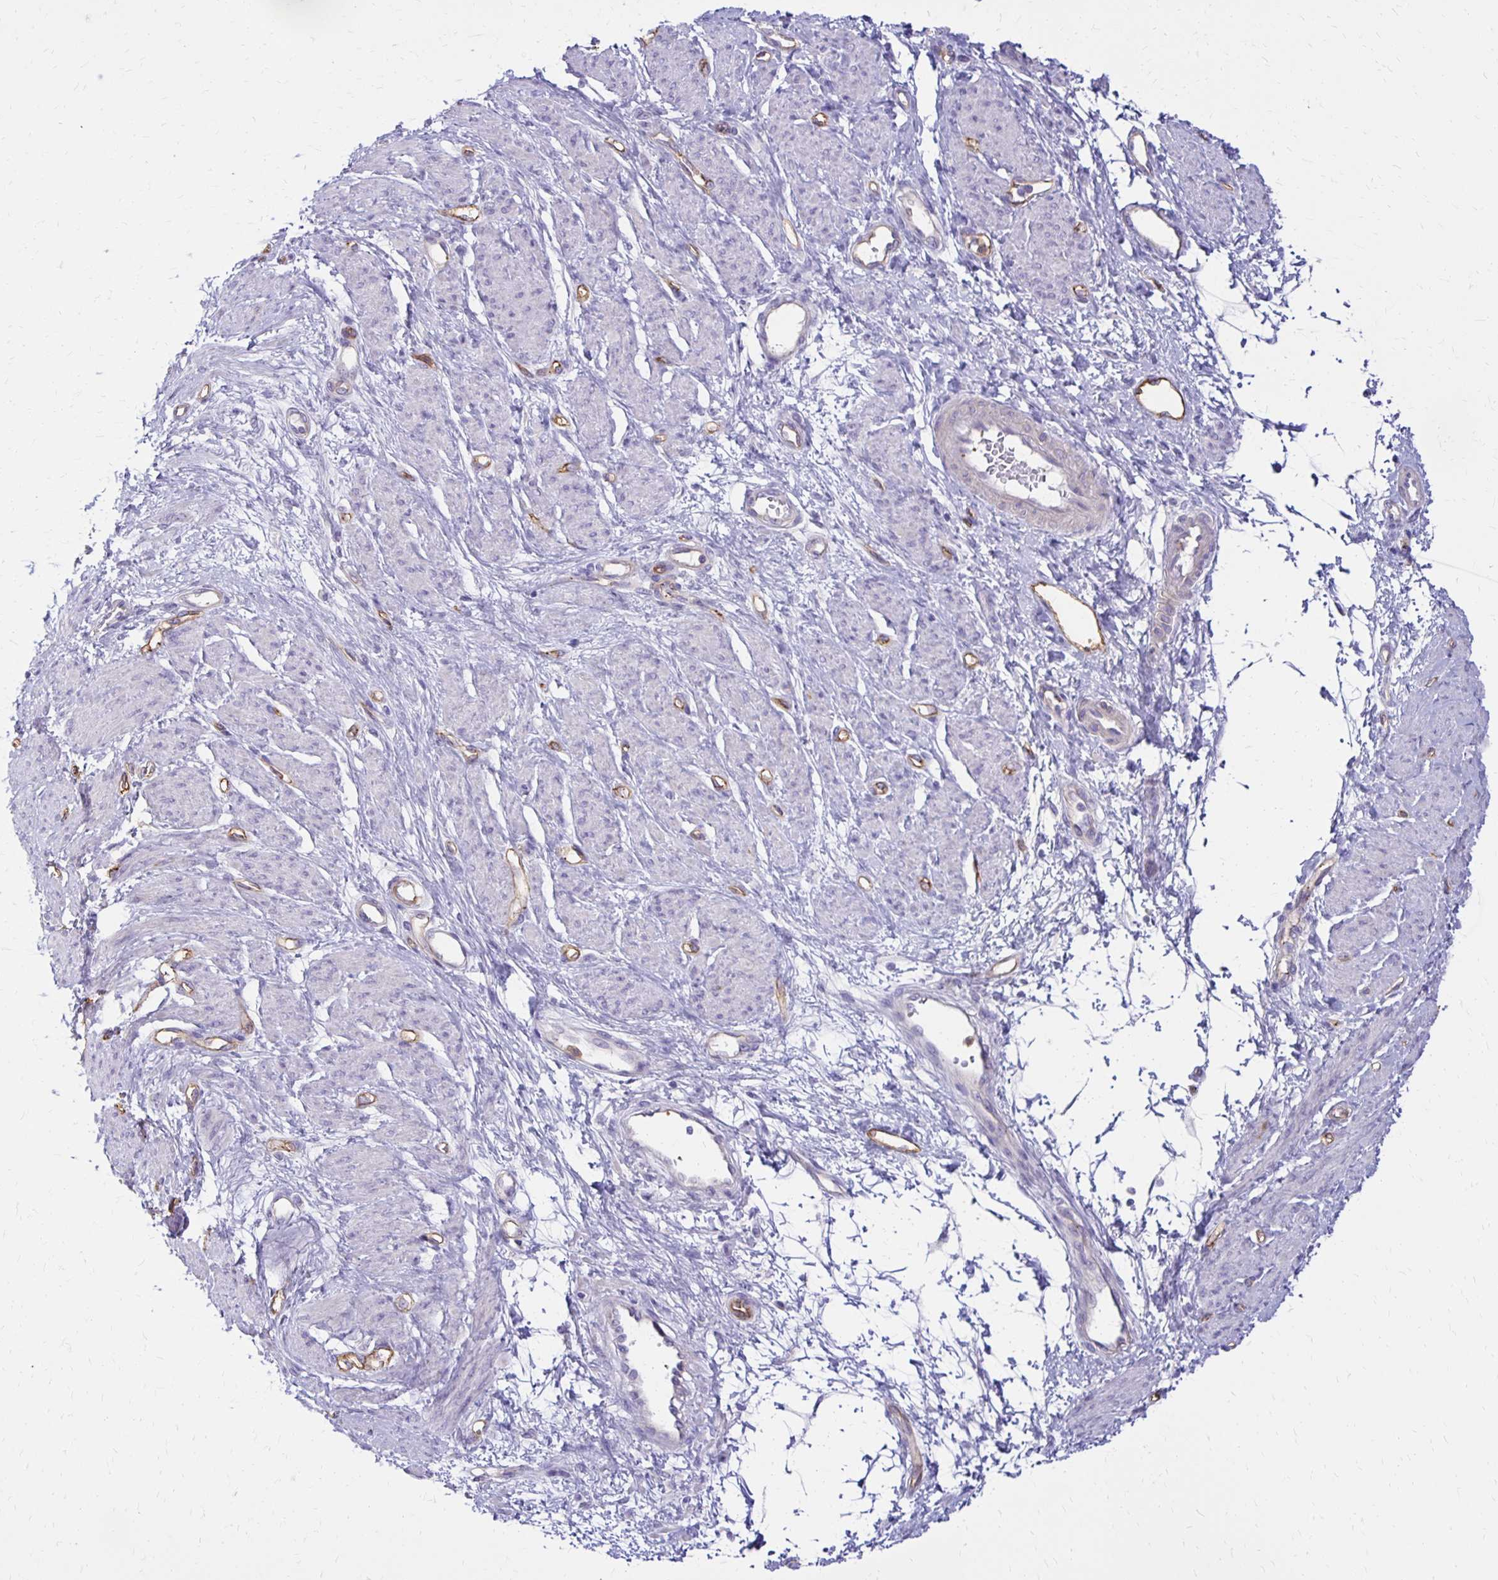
{"staining": {"intensity": "negative", "quantity": "none", "location": "none"}, "tissue": "smooth muscle", "cell_type": "Smooth muscle cells", "image_type": "normal", "snomed": [{"axis": "morphology", "description": "Normal tissue, NOS"}, {"axis": "topography", "description": "Smooth muscle"}, {"axis": "topography", "description": "Uterus"}], "caption": "The micrograph exhibits no significant expression in smooth muscle cells of smooth muscle. (DAB (3,3'-diaminobenzidine) immunohistochemistry, high magnification).", "gene": "TTYH1", "patient": {"sex": "female", "age": 39}}